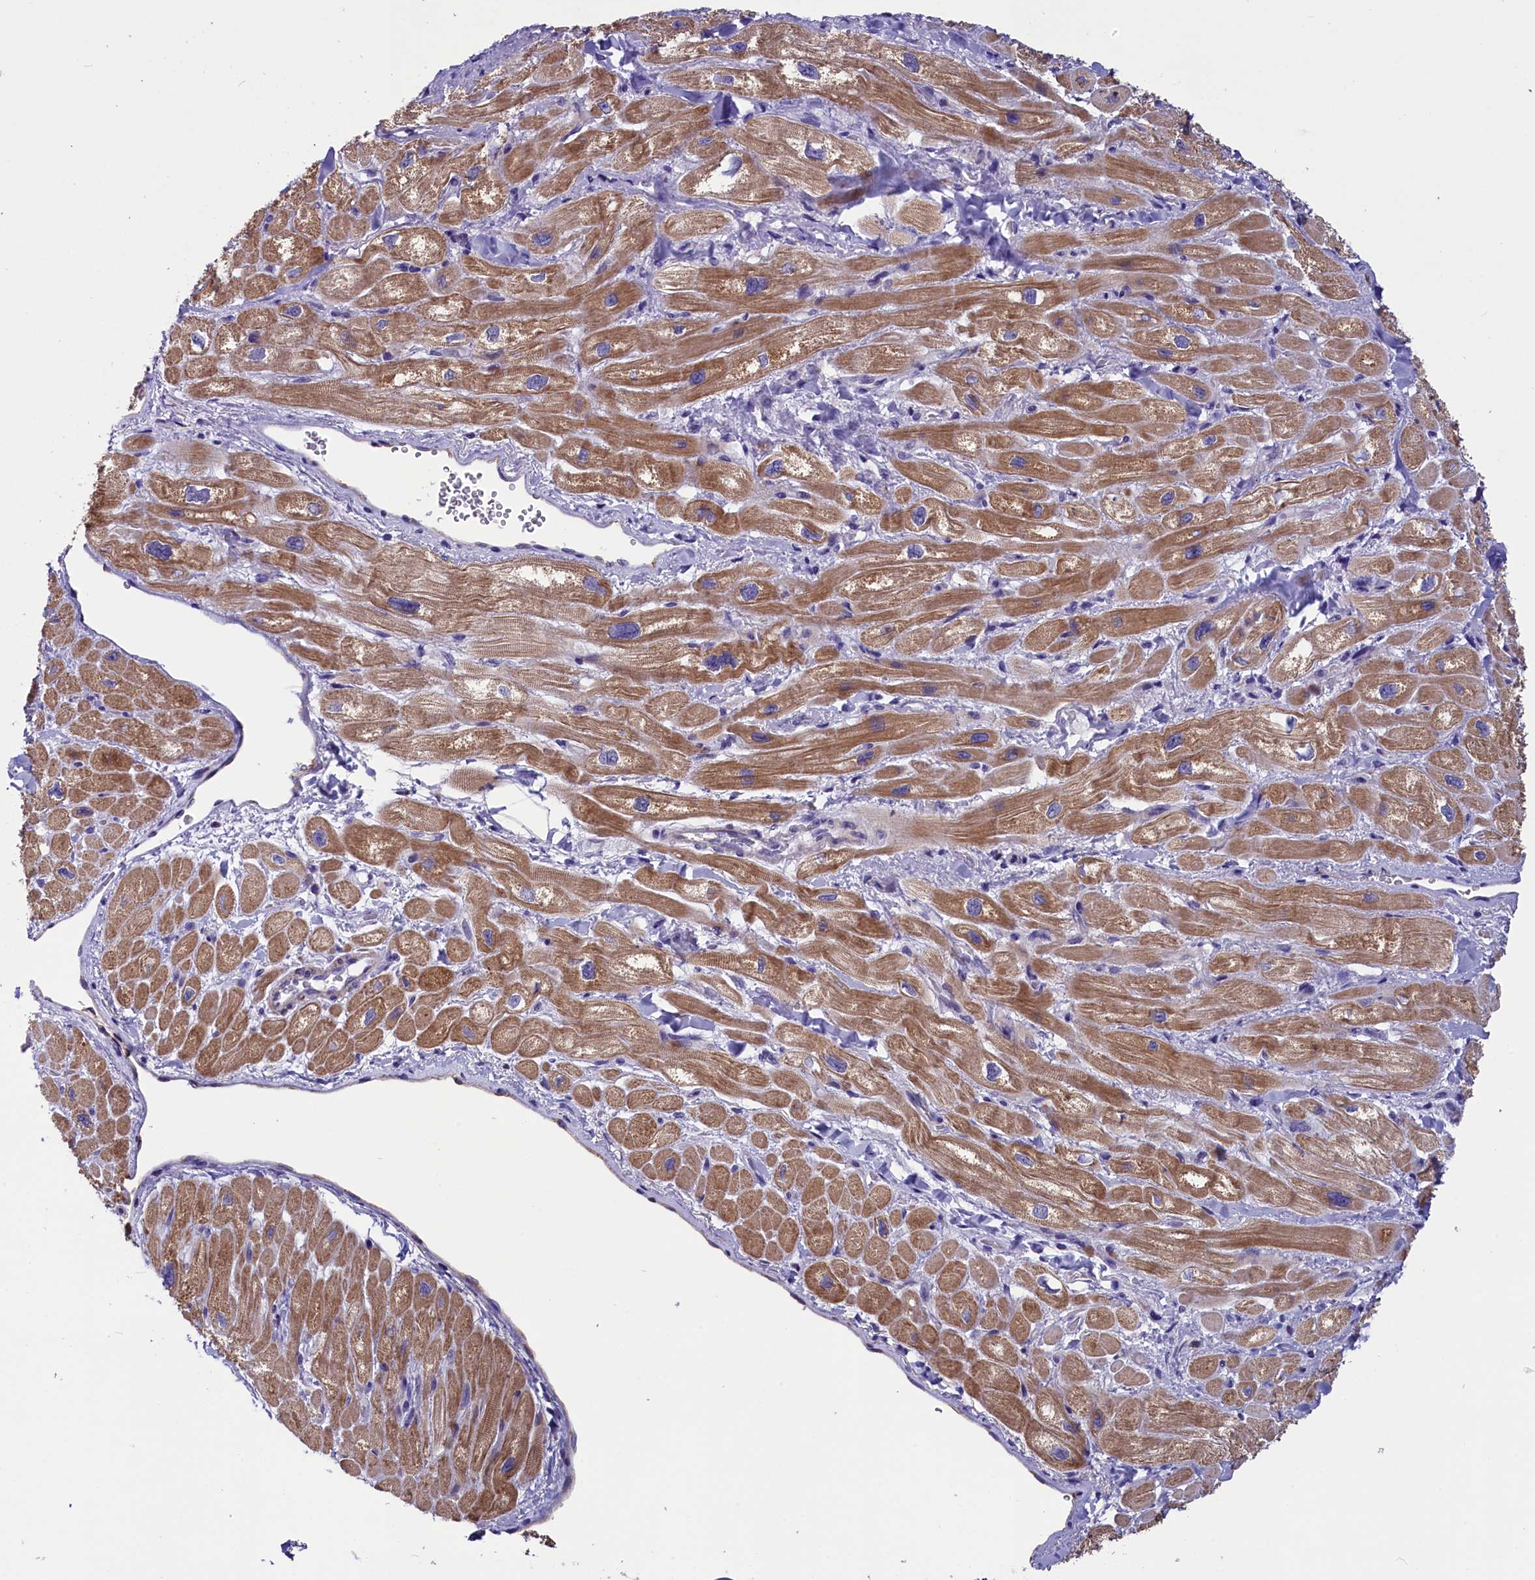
{"staining": {"intensity": "moderate", "quantity": ">75%", "location": "cytoplasmic/membranous"}, "tissue": "heart muscle", "cell_type": "Cardiomyocytes", "image_type": "normal", "snomed": [{"axis": "morphology", "description": "Normal tissue, NOS"}, {"axis": "topography", "description": "Heart"}], "caption": "Cardiomyocytes demonstrate medium levels of moderate cytoplasmic/membranous staining in approximately >75% of cells in normal heart muscle.", "gene": "SCD5", "patient": {"sex": "male", "age": 65}}